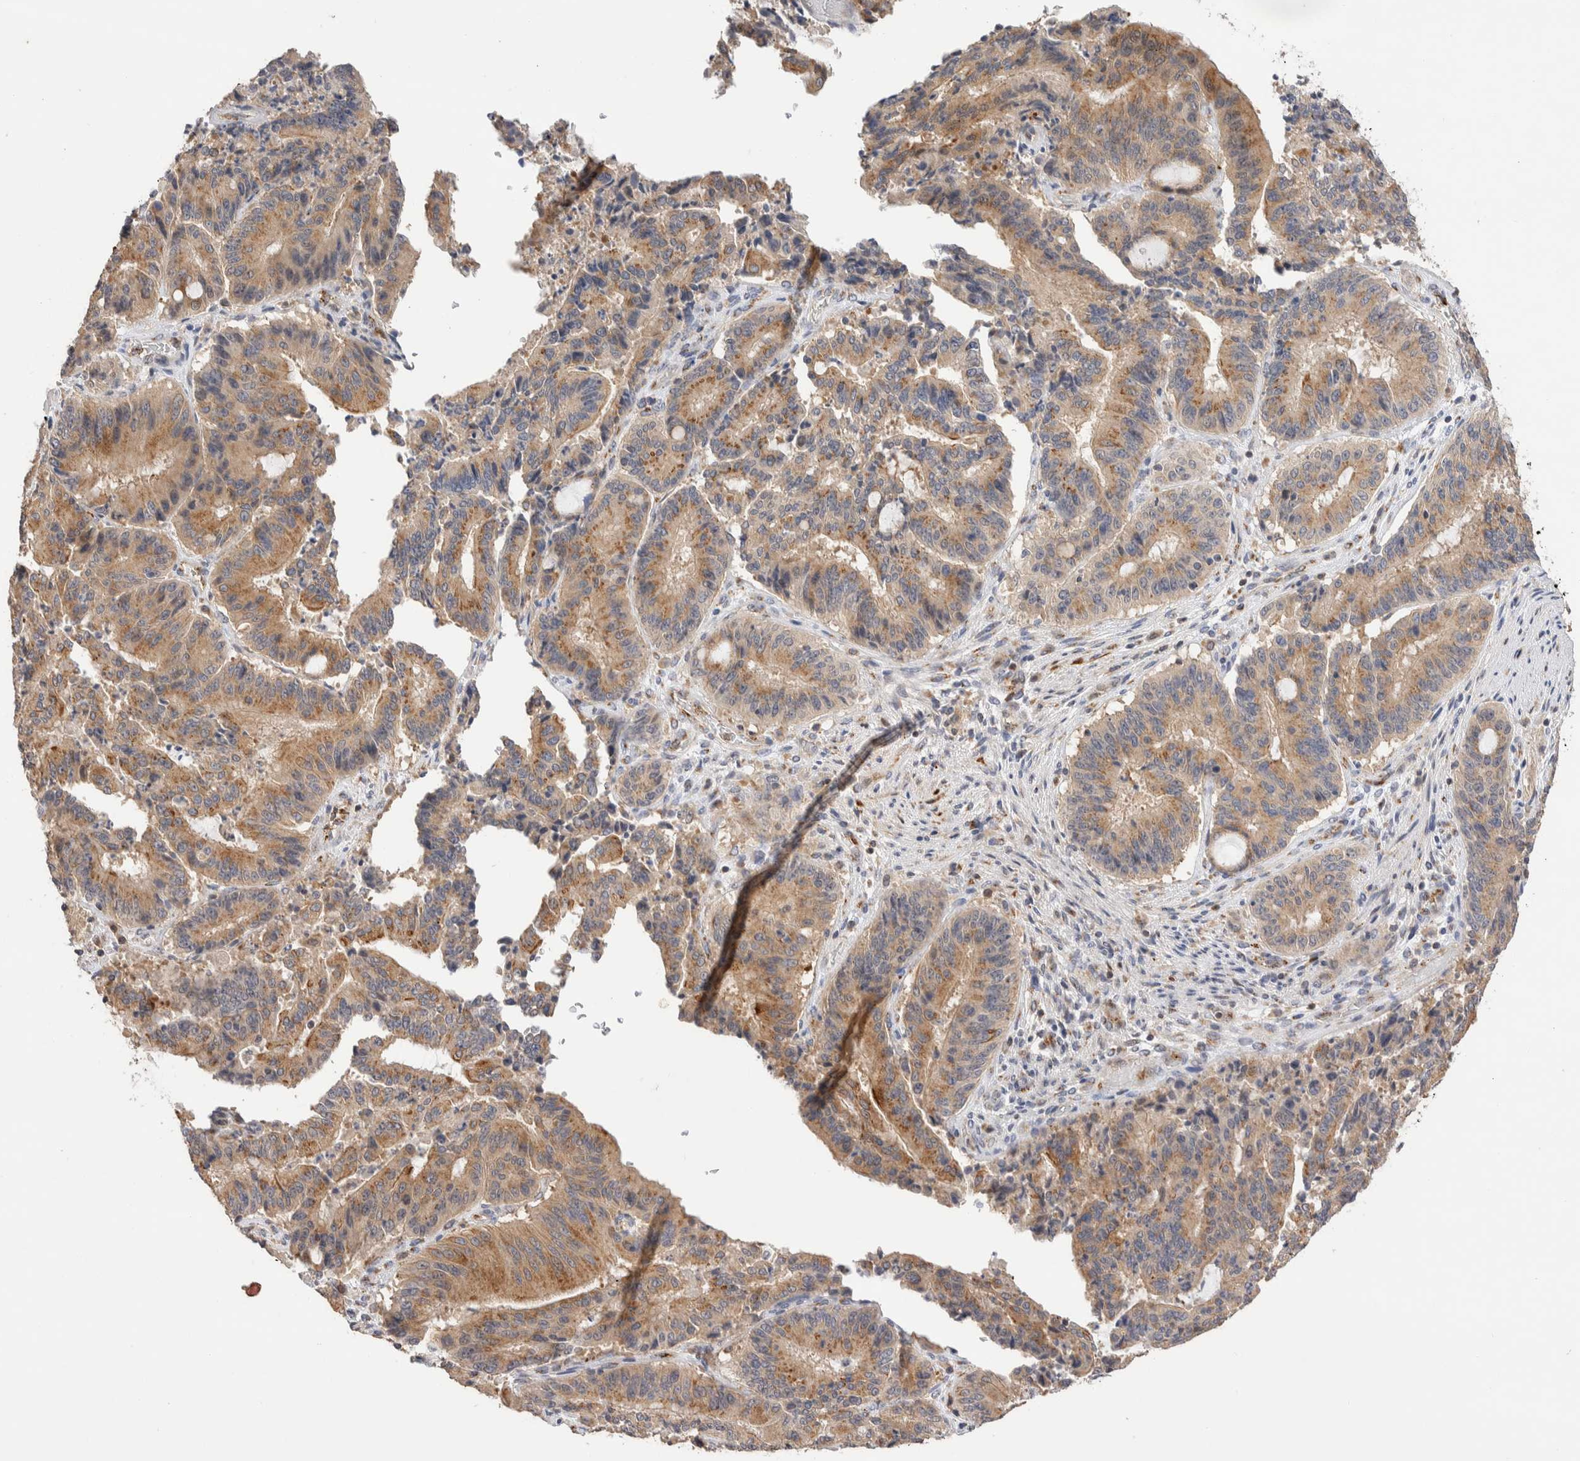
{"staining": {"intensity": "moderate", "quantity": ">75%", "location": "cytoplasmic/membranous"}, "tissue": "liver cancer", "cell_type": "Tumor cells", "image_type": "cancer", "snomed": [{"axis": "morphology", "description": "Normal tissue, NOS"}, {"axis": "morphology", "description": "Cholangiocarcinoma"}, {"axis": "topography", "description": "Liver"}, {"axis": "topography", "description": "Peripheral nerve tissue"}], "caption": "Human liver cholangiocarcinoma stained with a brown dye exhibits moderate cytoplasmic/membranous positive staining in approximately >75% of tumor cells.", "gene": "NSMAF", "patient": {"sex": "female", "age": 73}}